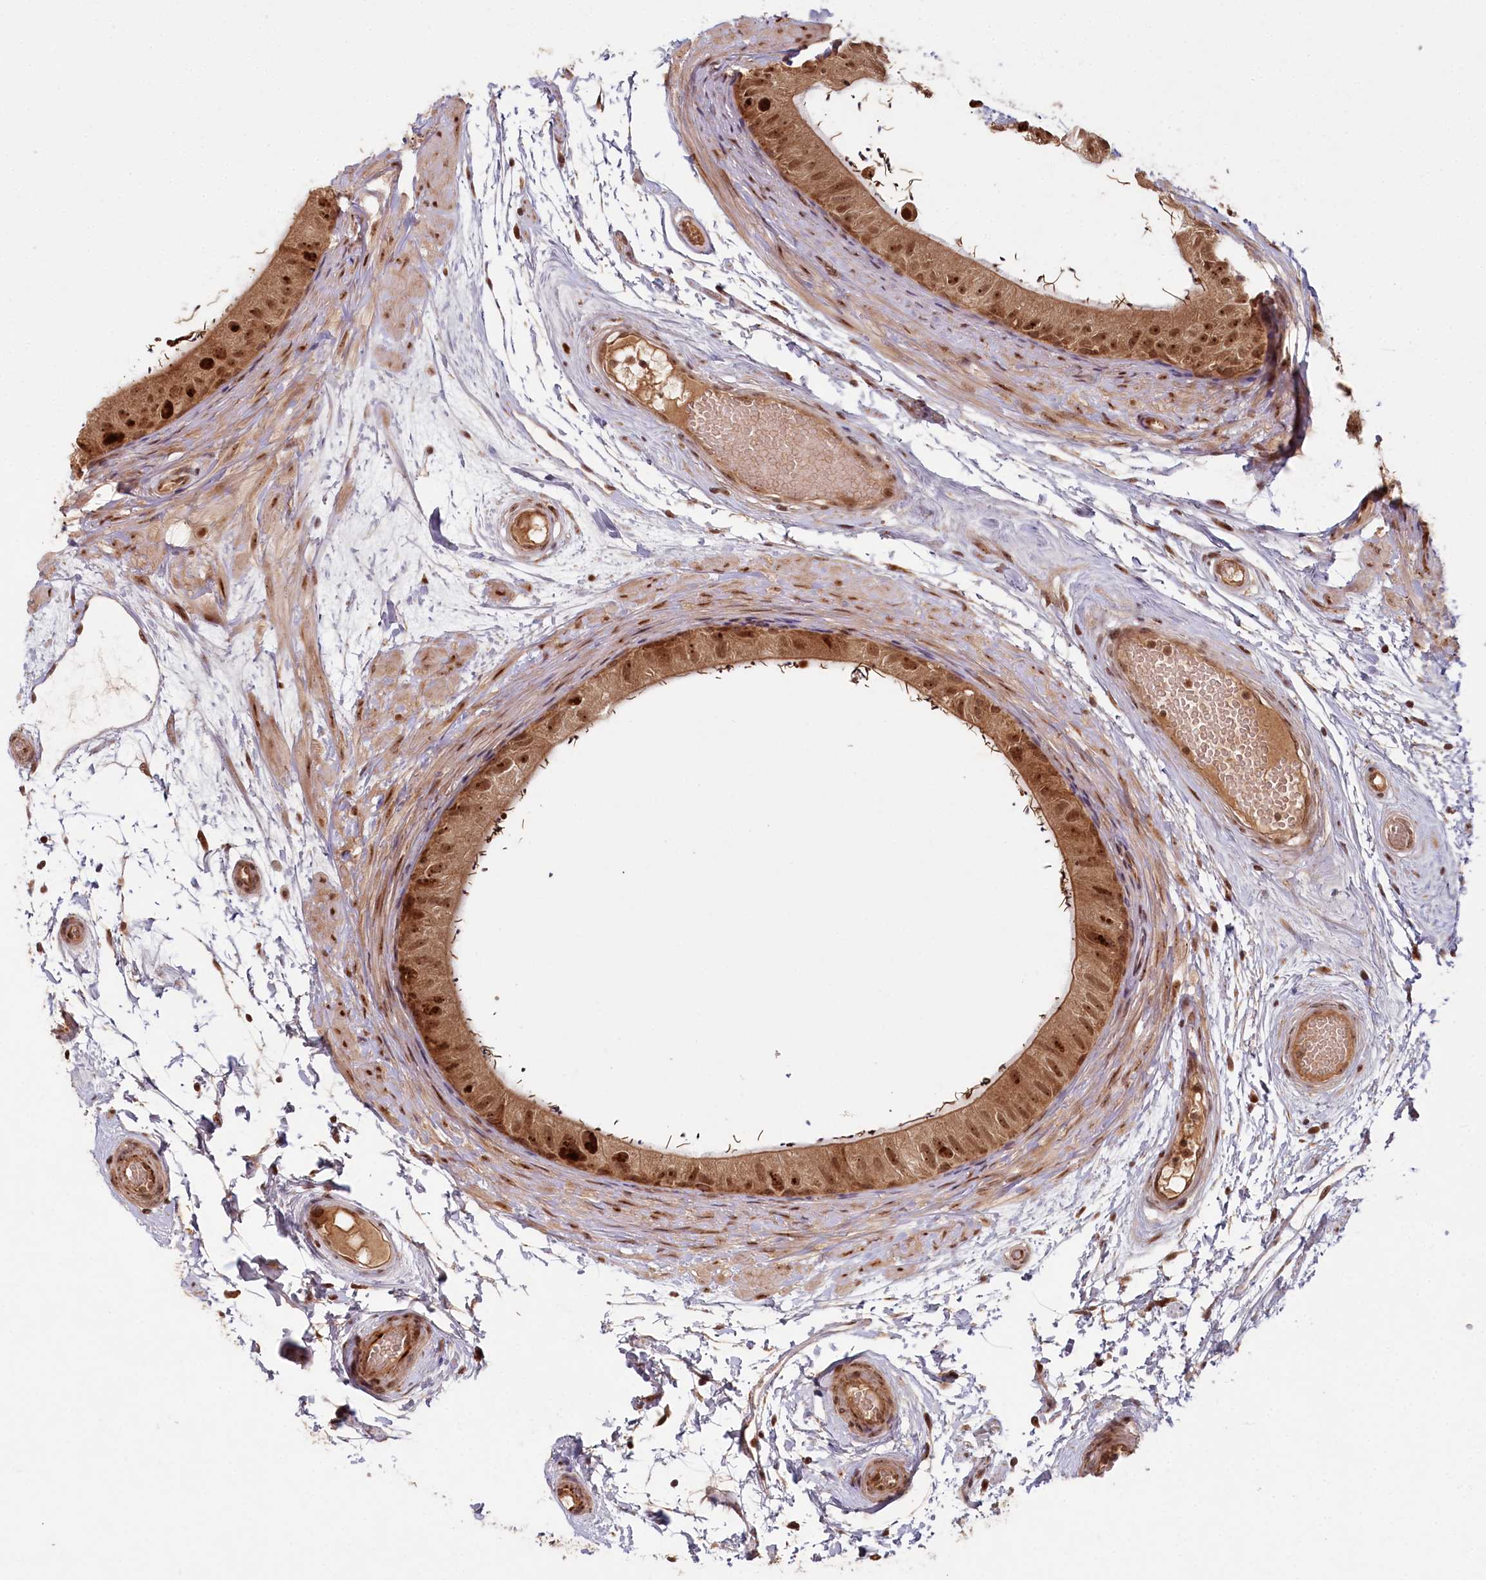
{"staining": {"intensity": "strong", "quantity": ">75%", "location": "cytoplasmic/membranous,nuclear"}, "tissue": "epididymis", "cell_type": "Glandular cells", "image_type": "normal", "snomed": [{"axis": "morphology", "description": "Normal tissue, NOS"}, {"axis": "topography", "description": "Epididymis"}], "caption": "The micrograph exhibits a brown stain indicating the presence of a protein in the cytoplasmic/membranous,nuclear of glandular cells in epididymis. Immunohistochemistry stains the protein in brown and the nuclei are stained blue.", "gene": "WAPL", "patient": {"sex": "male", "age": 50}}